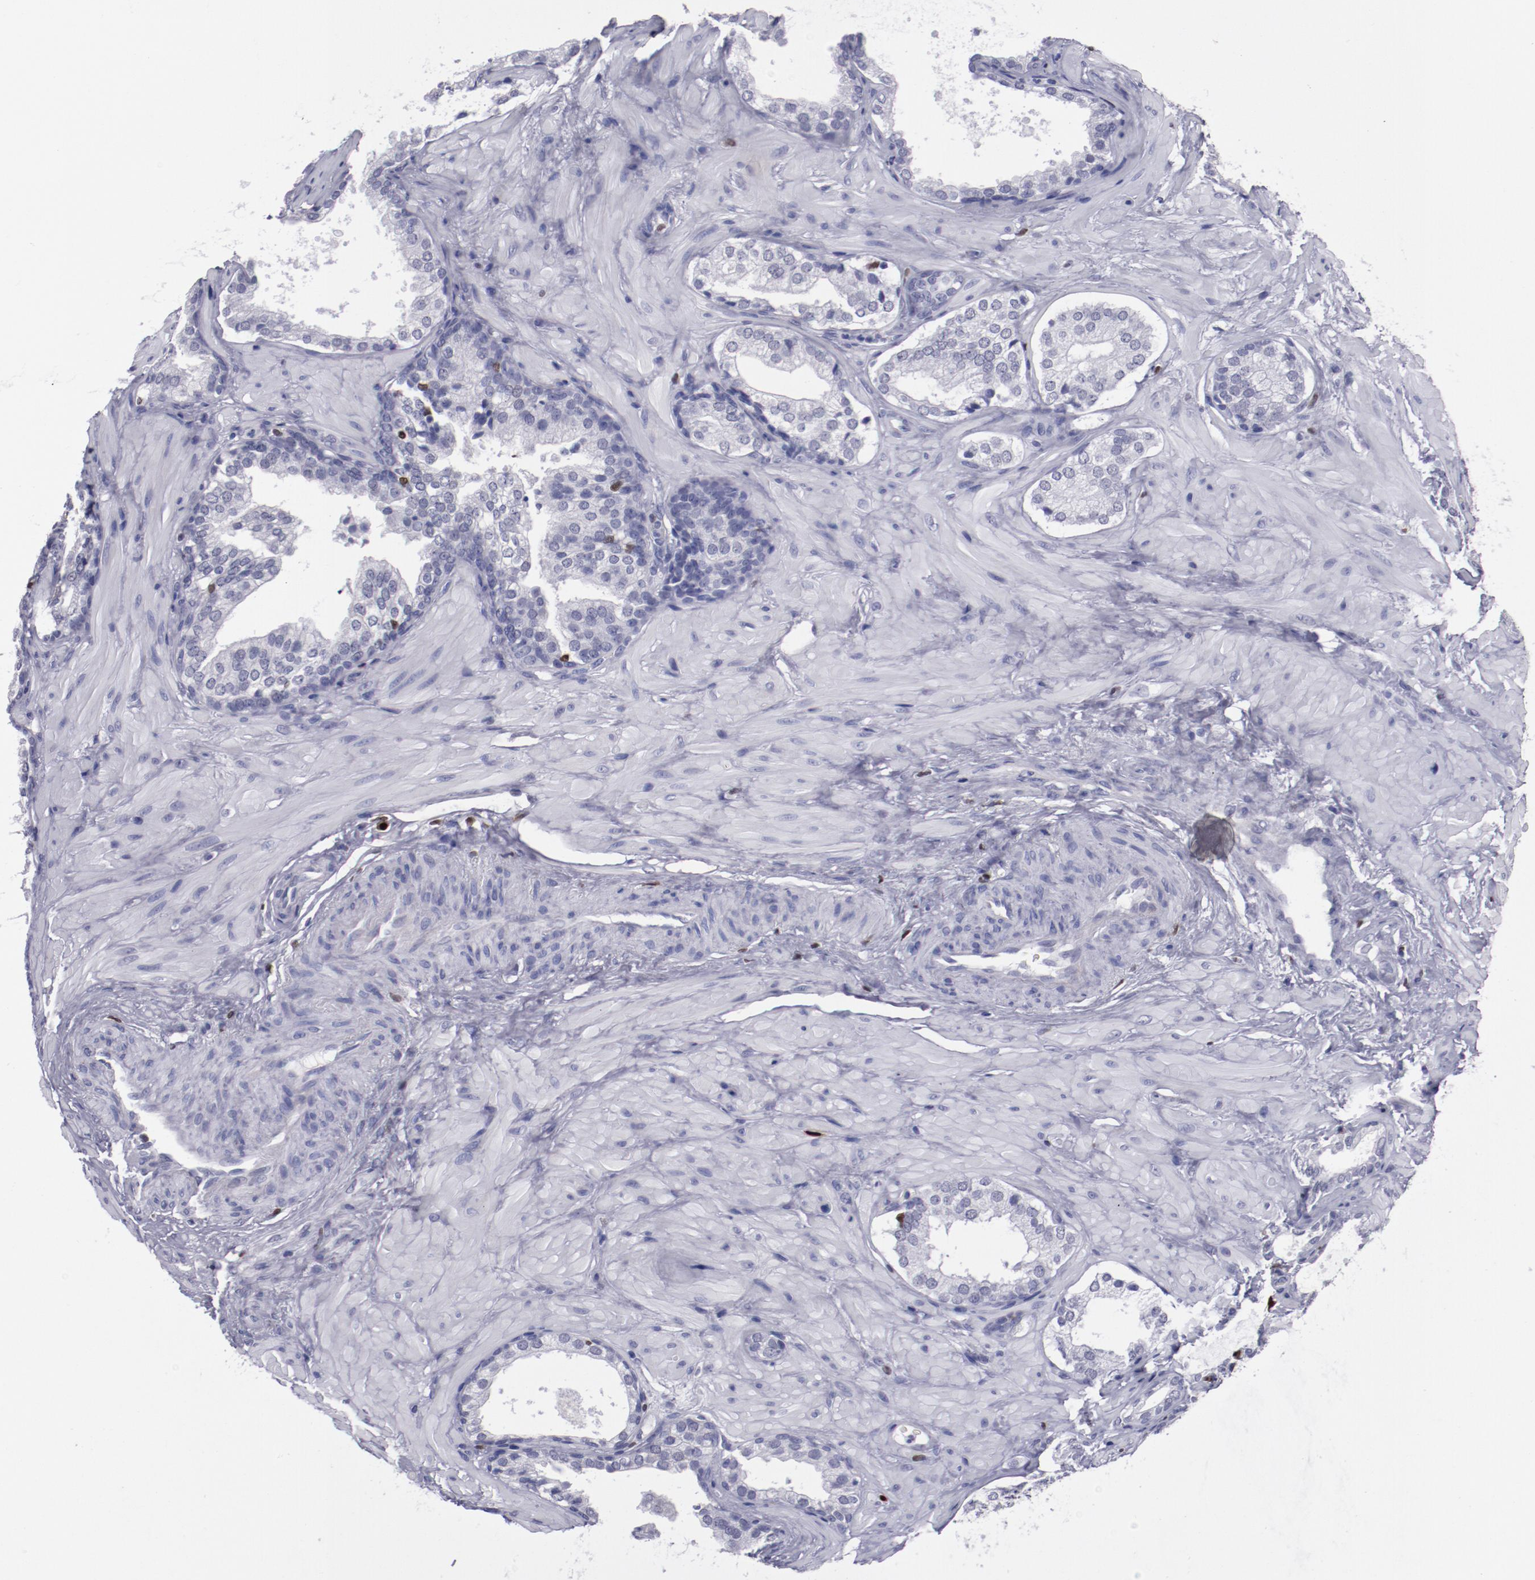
{"staining": {"intensity": "negative", "quantity": "none", "location": "none"}, "tissue": "prostate cancer", "cell_type": "Tumor cells", "image_type": "cancer", "snomed": [{"axis": "morphology", "description": "Adenocarcinoma, Low grade"}, {"axis": "topography", "description": "Prostate"}], "caption": "IHC image of human prostate cancer (adenocarcinoma (low-grade)) stained for a protein (brown), which displays no staining in tumor cells.", "gene": "IRF8", "patient": {"sex": "male", "age": 69}}